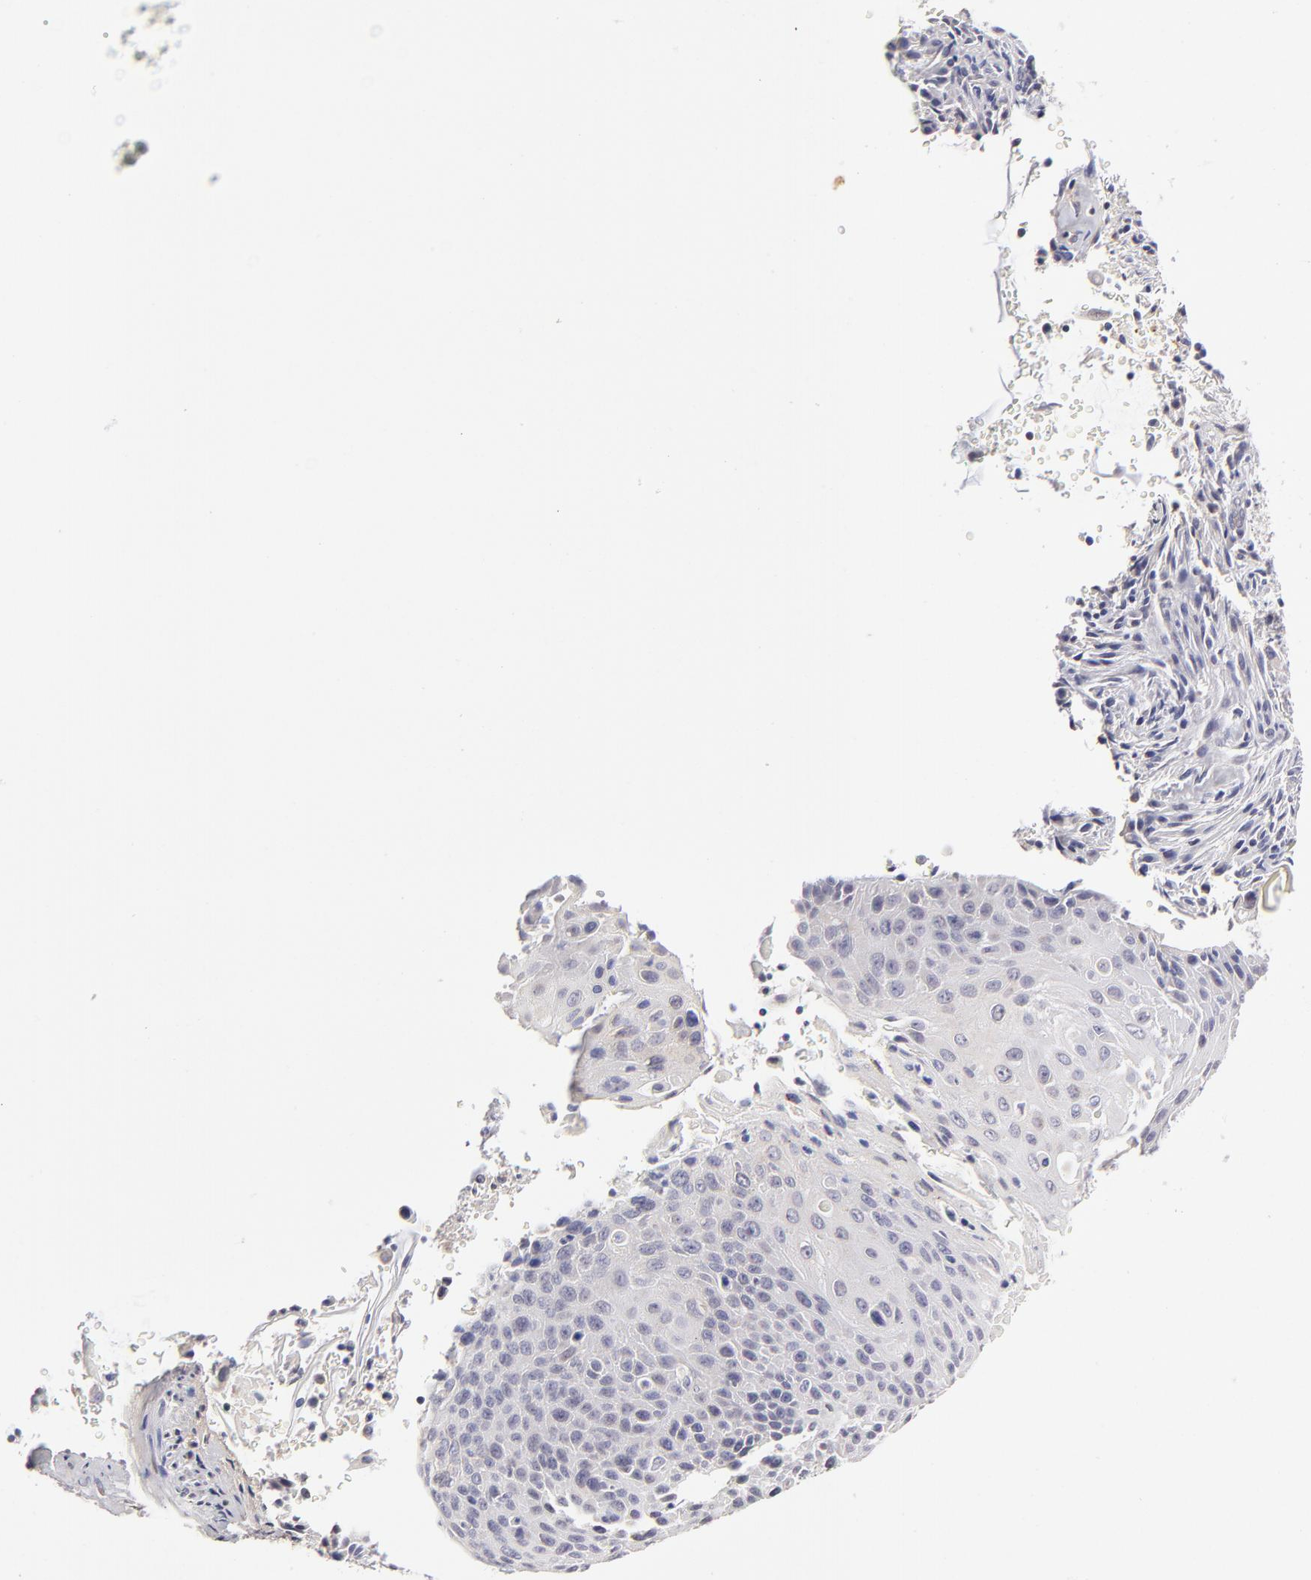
{"staining": {"intensity": "negative", "quantity": "none", "location": "none"}, "tissue": "cervical cancer", "cell_type": "Tumor cells", "image_type": "cancer", "snomed": [{"axis": "morphology", "description": "Squamous cell carcinoma, NOS"}, {"axis": "topography", "description": "Cervix"}], "caption": "Tumor cells are negative for brown protein staining in cervical cancer. (DAB (3,3'-diaminobenzidine) immunohistochemistry with hematoxylin counter stain).", "gene": "BTG2", "patient": {"sex": "female", "age": 33}}